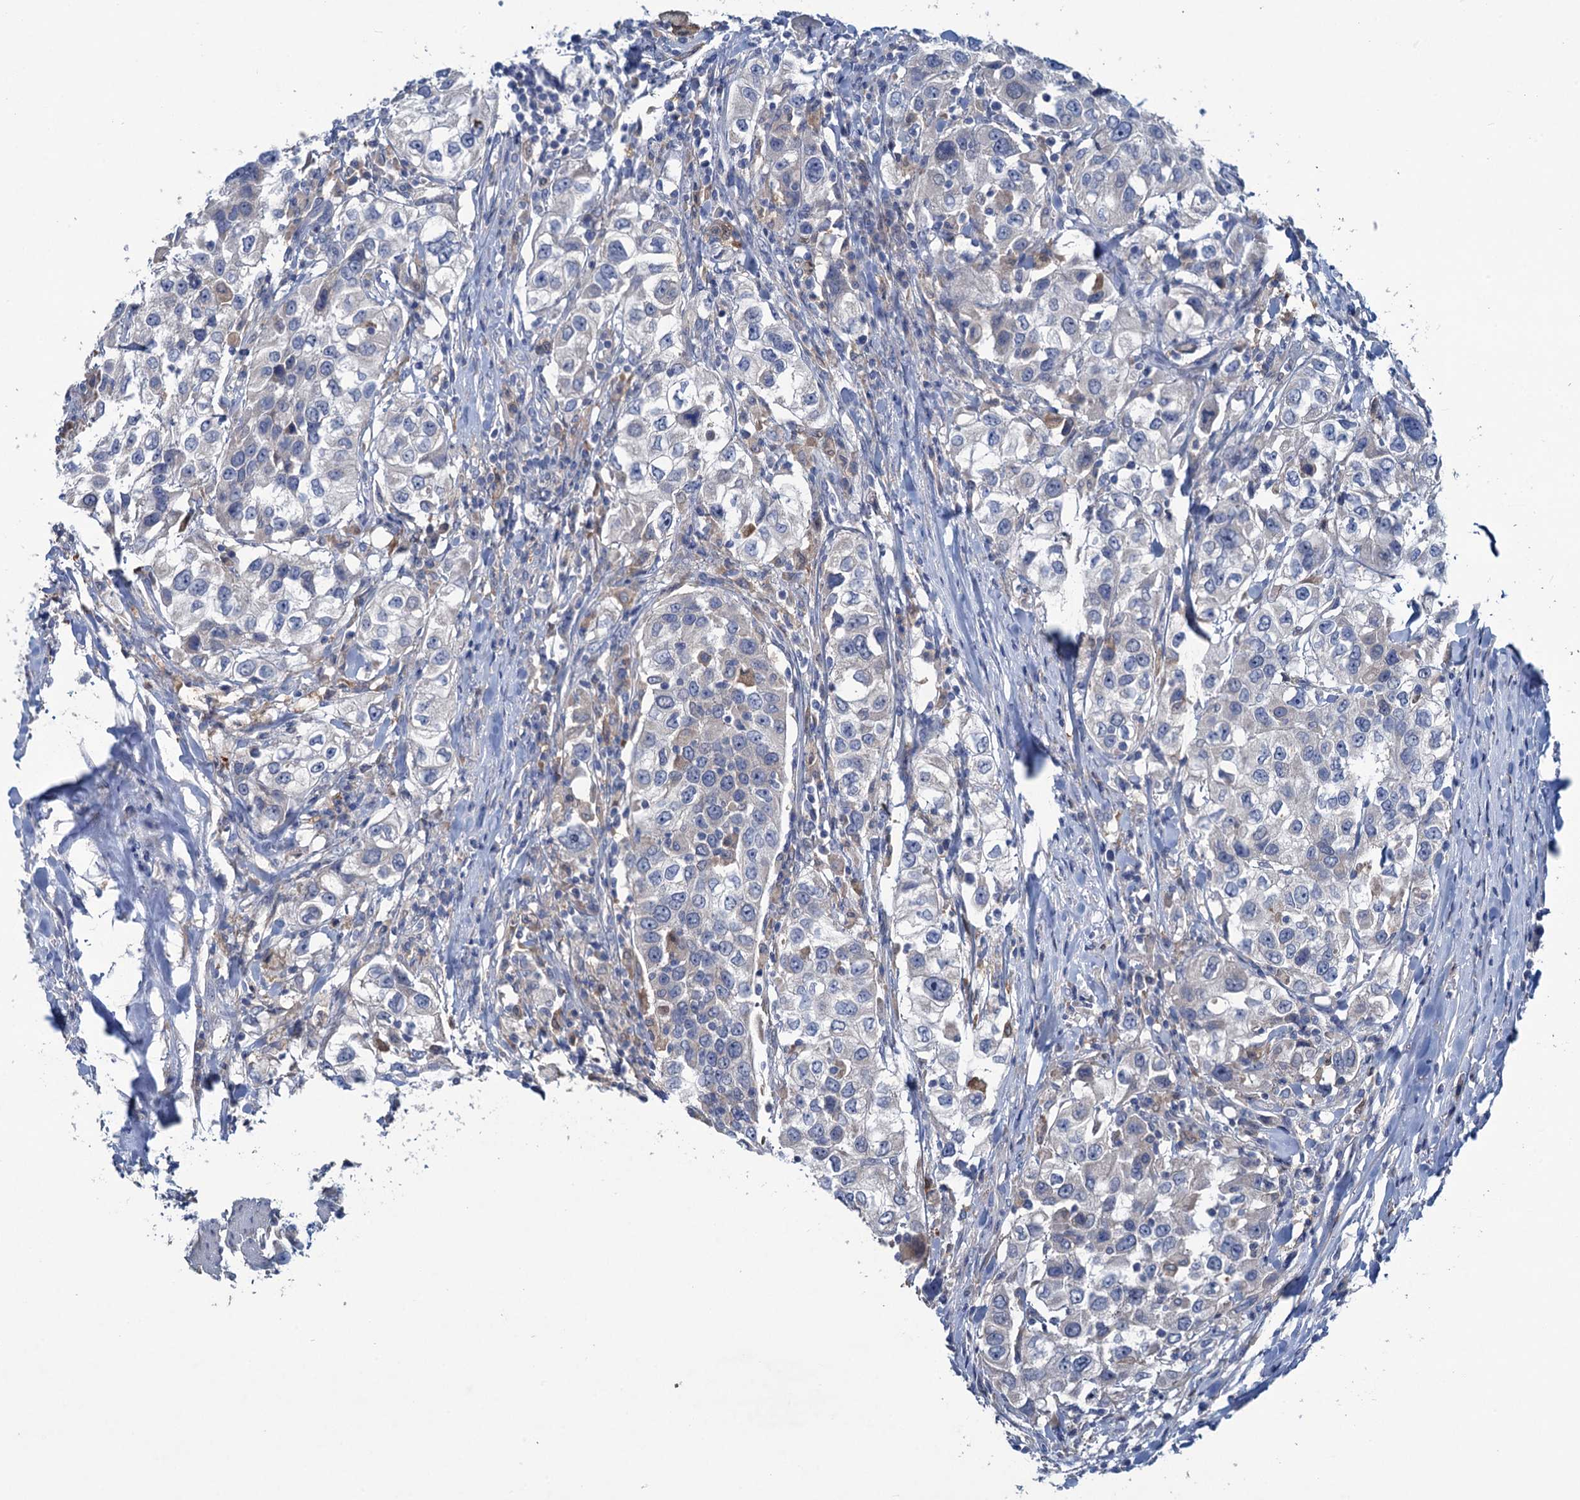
{"staining": {"intensity": "negative", "quantity": "none", "location": "none"}, "tissue": "urothelial cancer", "cell_type": "Tumor cells", "image_type": "cancer", "snomed": [{"axis": "morphology", "description": "Urothelial carcinoma, High grade"}, {"axis": "topography", "description": "Urinary bladder"}], "caption": "DAB immunohistochemical staining of urothelial carcinoma (high-grade) exhibits no significant expression in tumor cells. (Brightfield microscopy of DAB immunohistochemistry (IHC) at high magnification).", "gene": "RTKN2", "patient": {"sex": "female", "age": 80}}